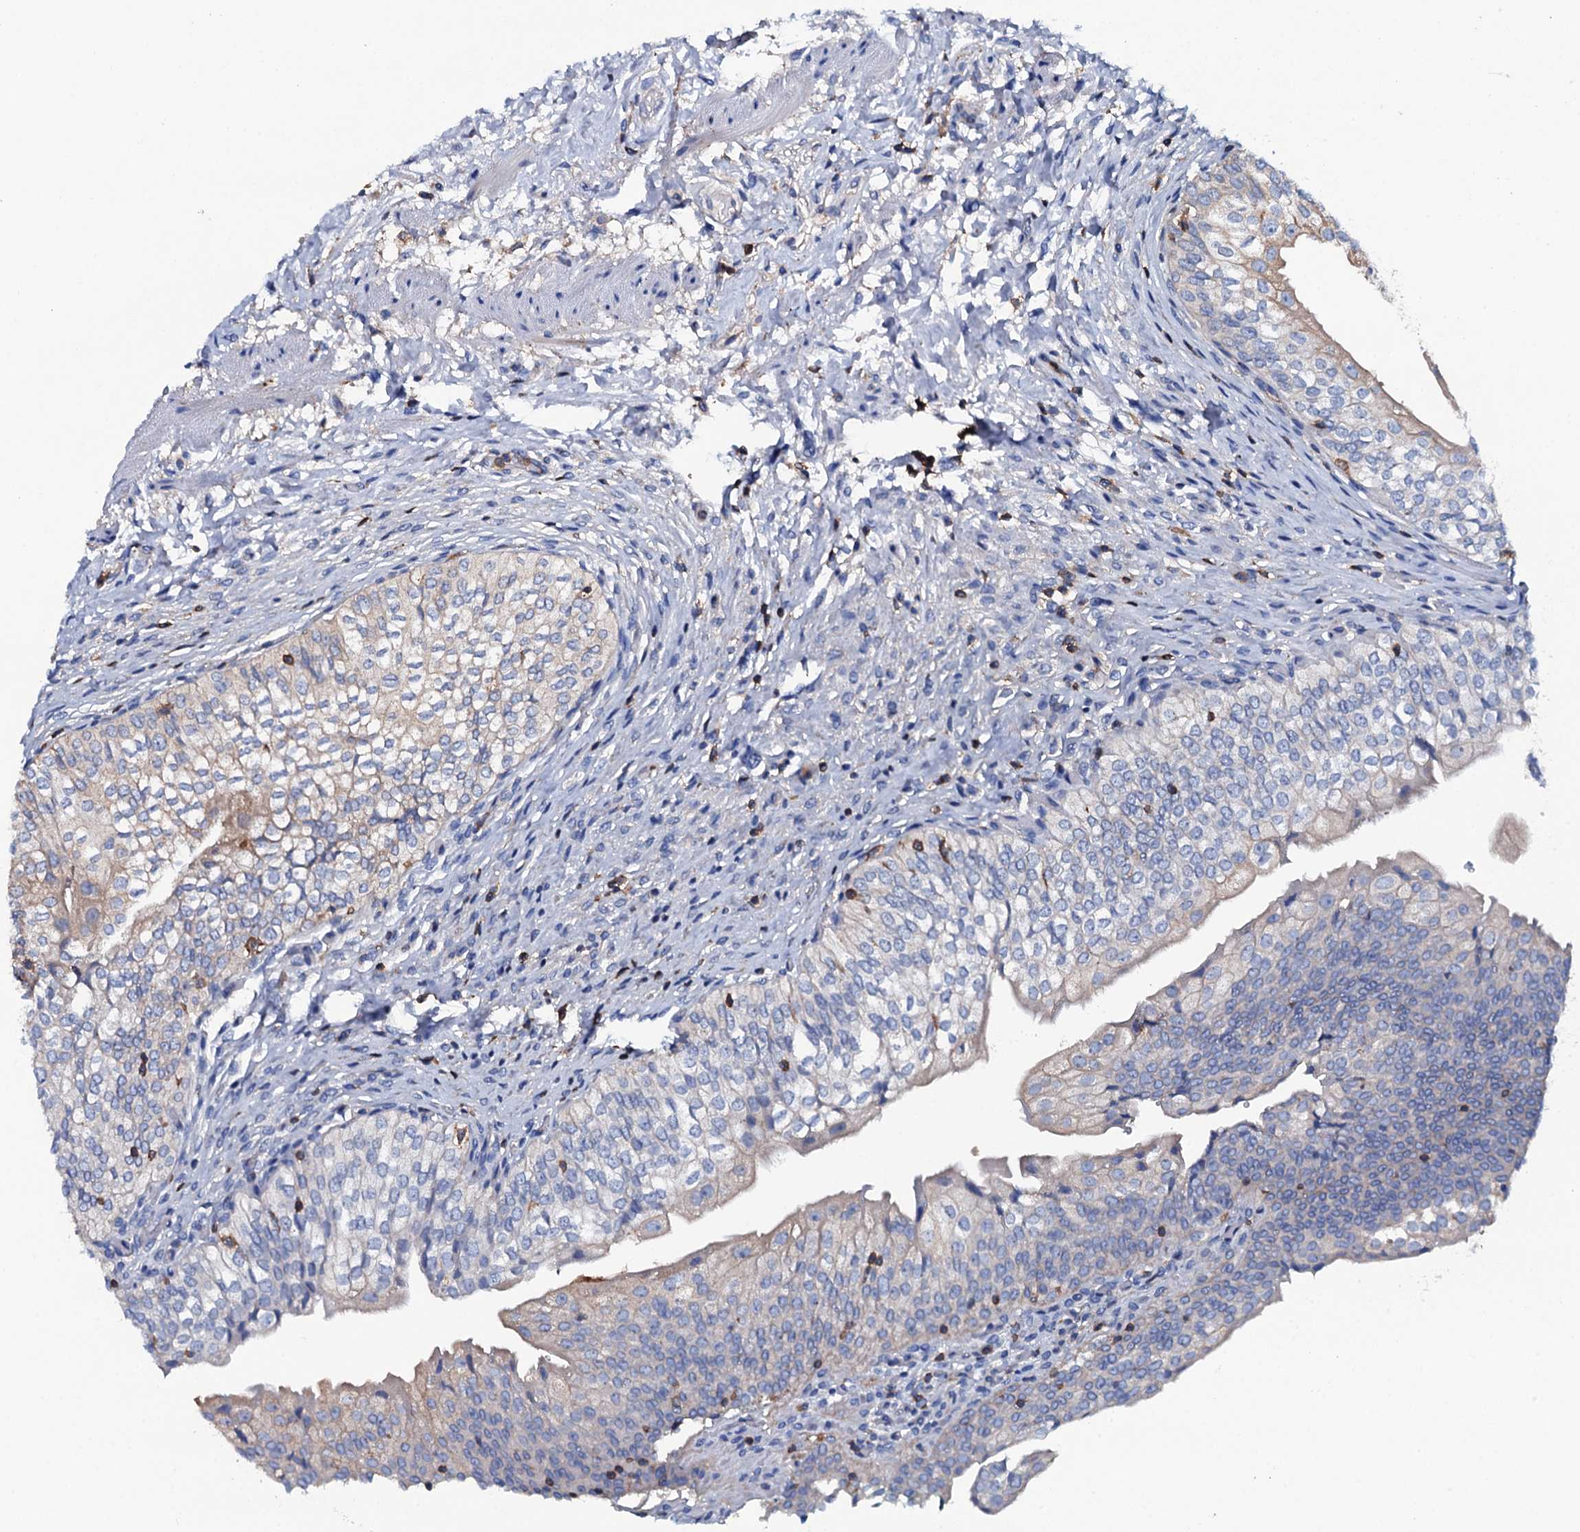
{"staining": {"intensity": "negative", "quantity": "none", "location": "none"}, "tissue": "urinary bladder", "cell_type": "Urothelial cells", "image_type": "normal", "snomed": [{"axis": "morphology", "description": "Normal tissue, NOS"}, {"axis": "topography", "description": "Urinary bladder"}], "caption": "A micrograph of human urinary bladder is negative for staining in urothelial cells.", "gene": "MS4A4E", "patient": {"sex": "male", "age": 55}}